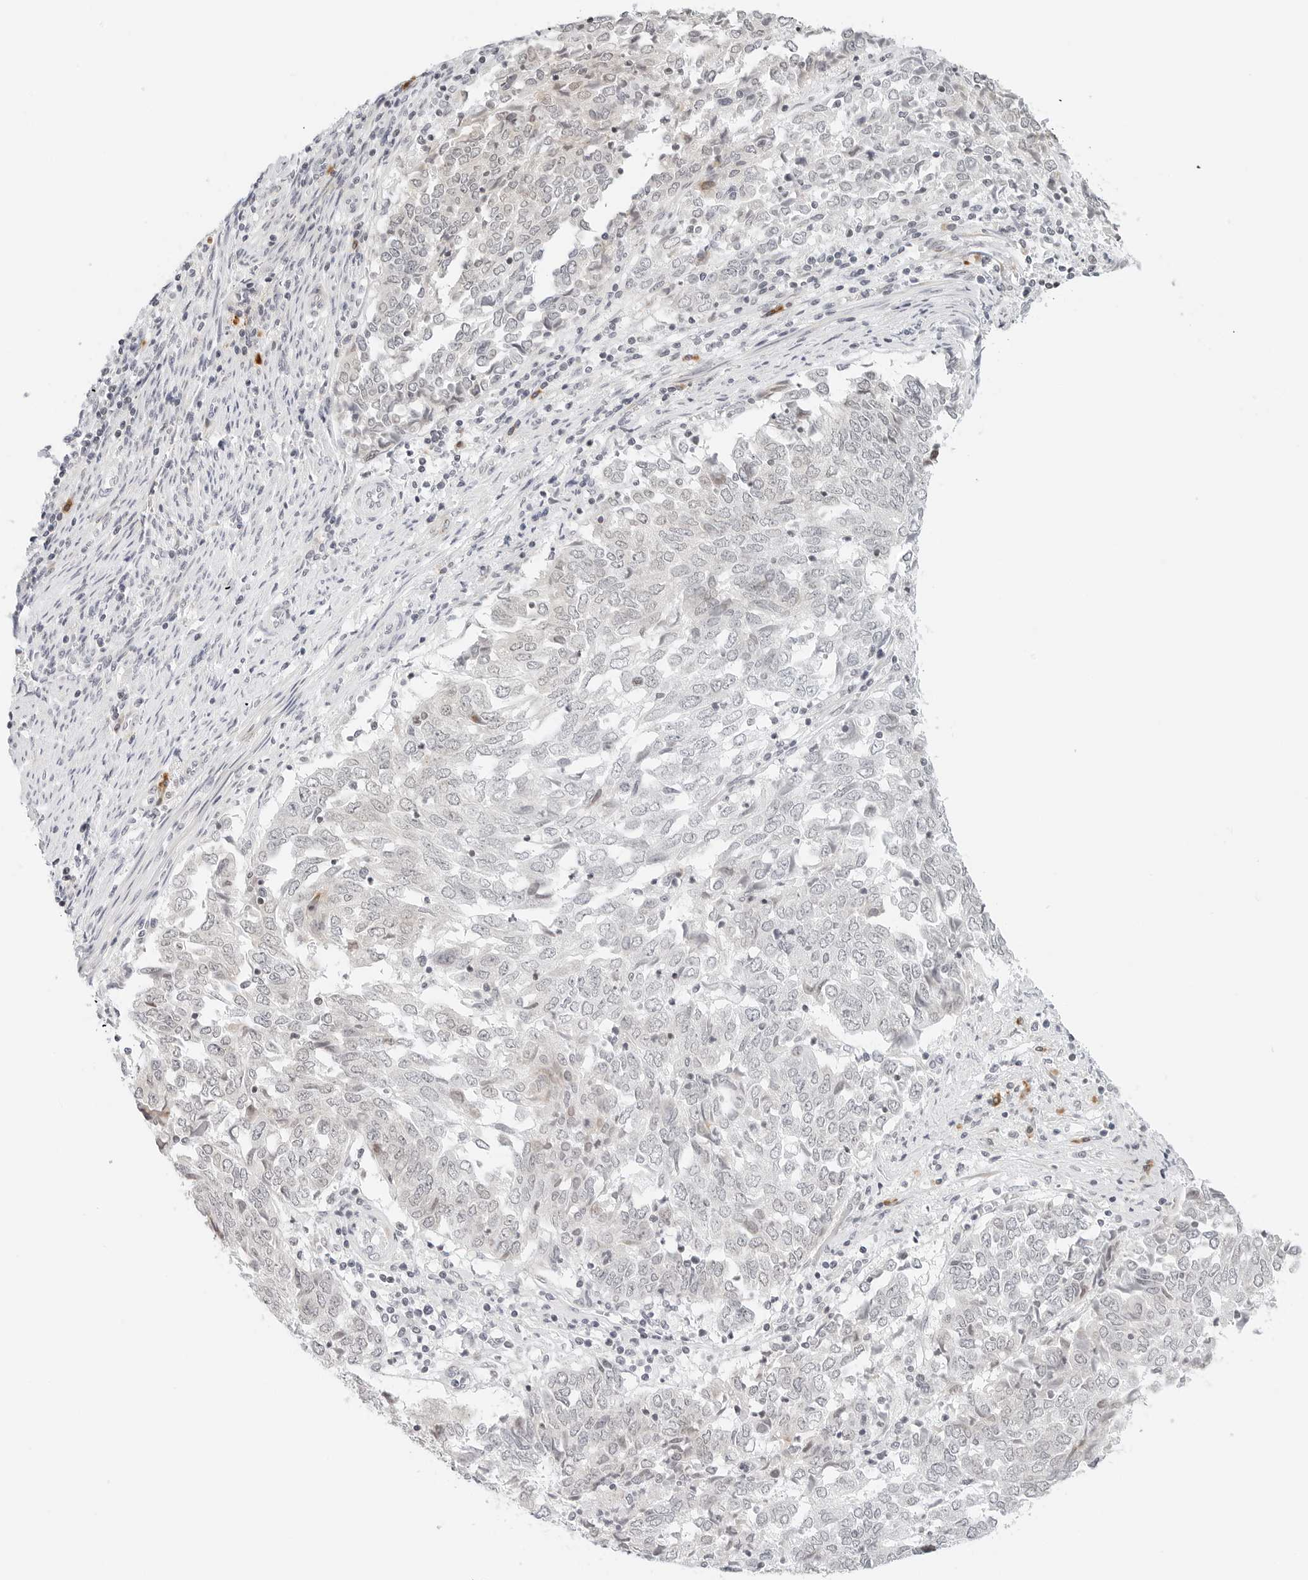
{"staining": {"intensity": "negative", "quantity": "none", "location": "none"}, "tissue": "endometrial cancer", "cell_type": "Tumor cells", "image_type": "cancer", "snomed": [{"axis": "morphology", "description": "Adenocarcinoma, NOS"}, {"axis": "topography", "description": "Endometrium"}], "caption": "Photomicrograph shows no significant protein expression in tumor cells of endometrial cancer (adenocarcinoma). (Brightfield microscopy of DAB immunohistochemistry (IHC) at high magnification).", "gene": "PARP10", "patient": {"sex": "female", "age": 80}}